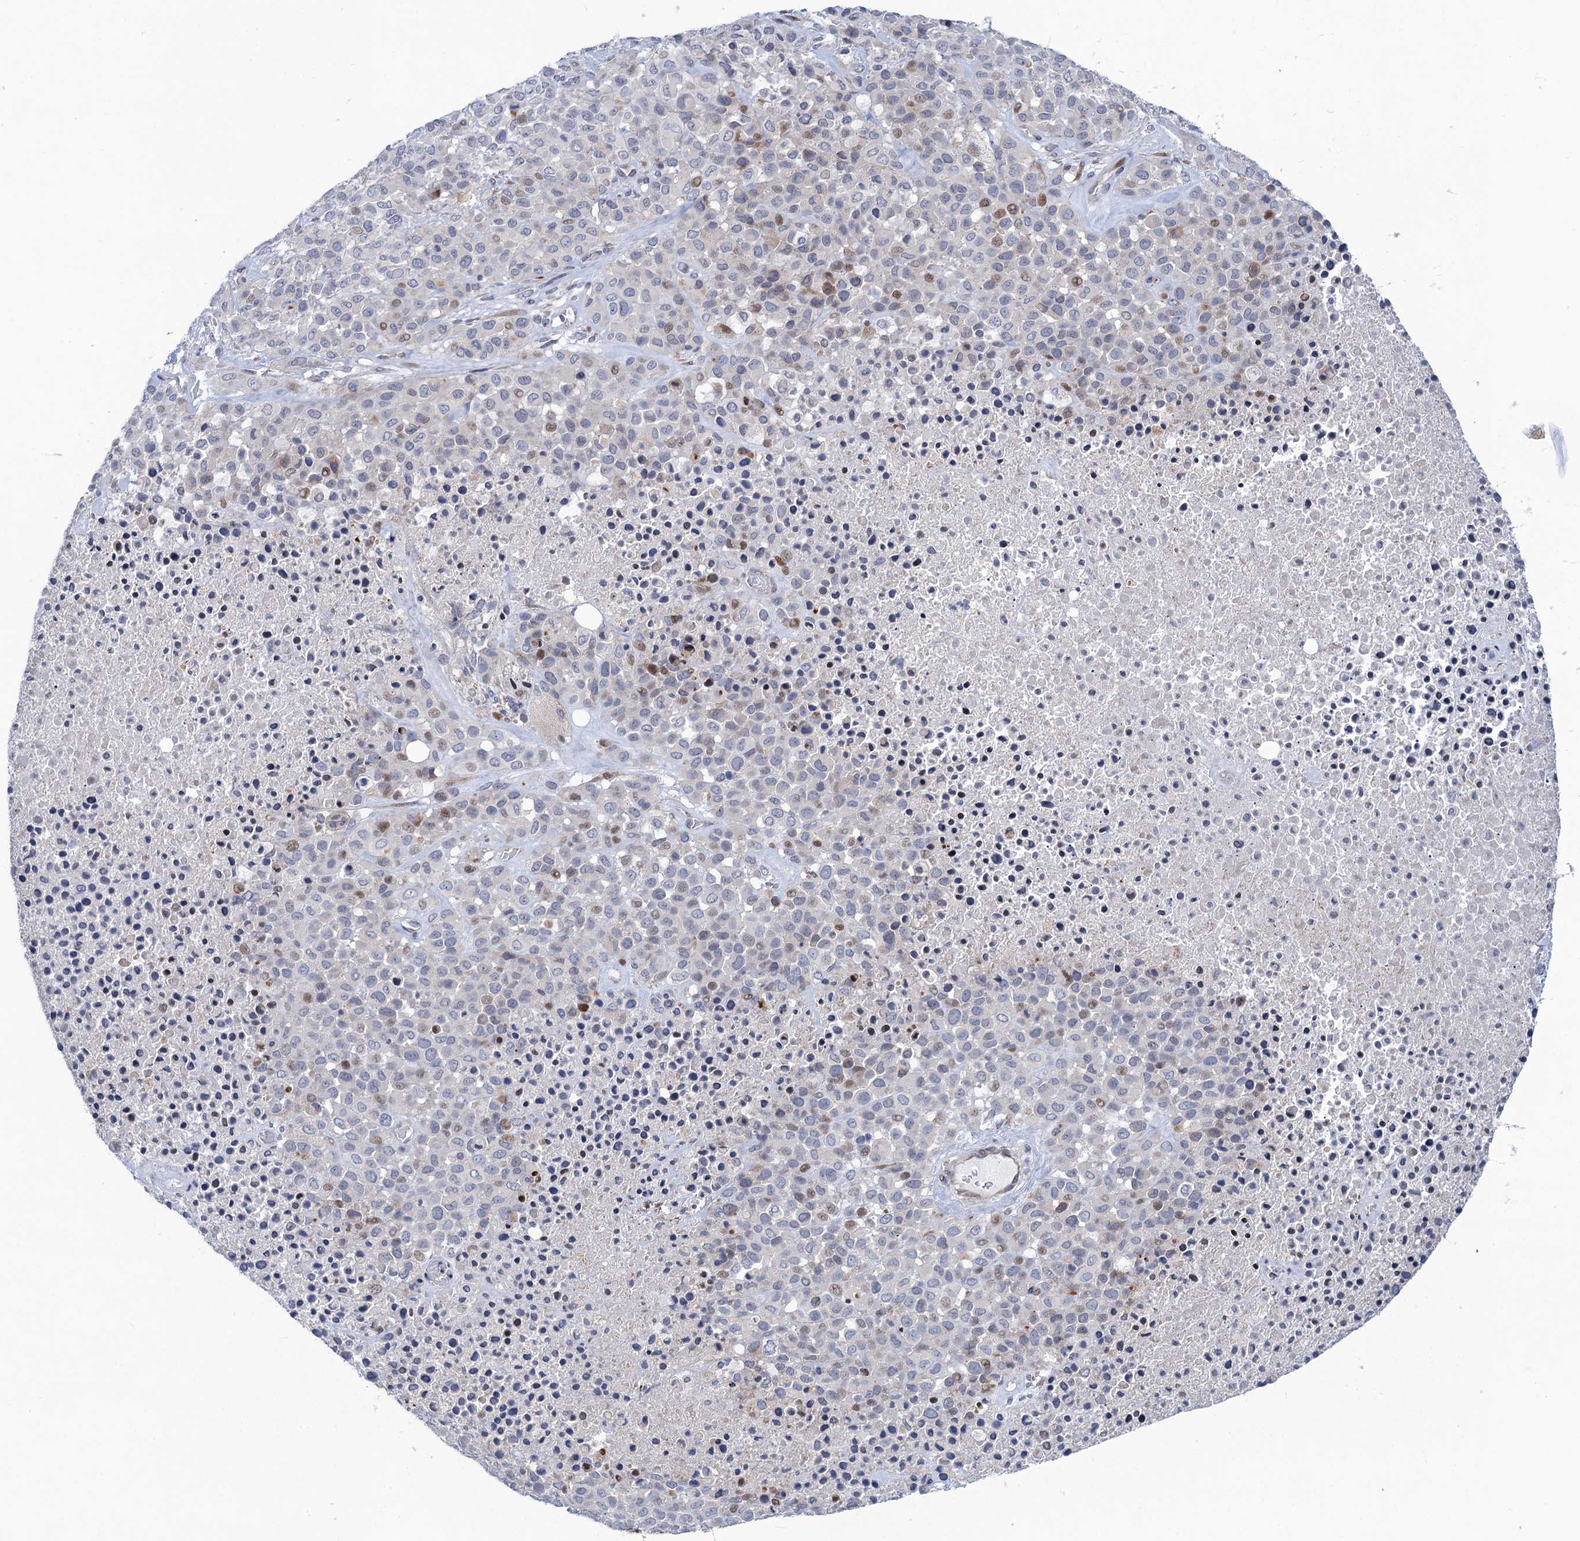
{"staining": {"intensity": "moderate", "quantity": "25%-75%", "location": "cytoplasmic/membranous"}, "tissue": "melanoma", "cell_type": "Tumor cells", "image_type": "cancer", "snomed": [{"axis": "morphology", "description": "Malignant melanoma, Metastatic site"}, {"axis": "topography", "description": "Skin"}], "caption": "Protein staining of melanoma tissue demonstrates moderate cytoplasmic/membranous expression in approximately 25%-75% of tumor cells. The protein is shown in brown color, while the nuclei are stained blue.", "gene": "QPCTL", "patient": {"sex": "female", "age": 81}}